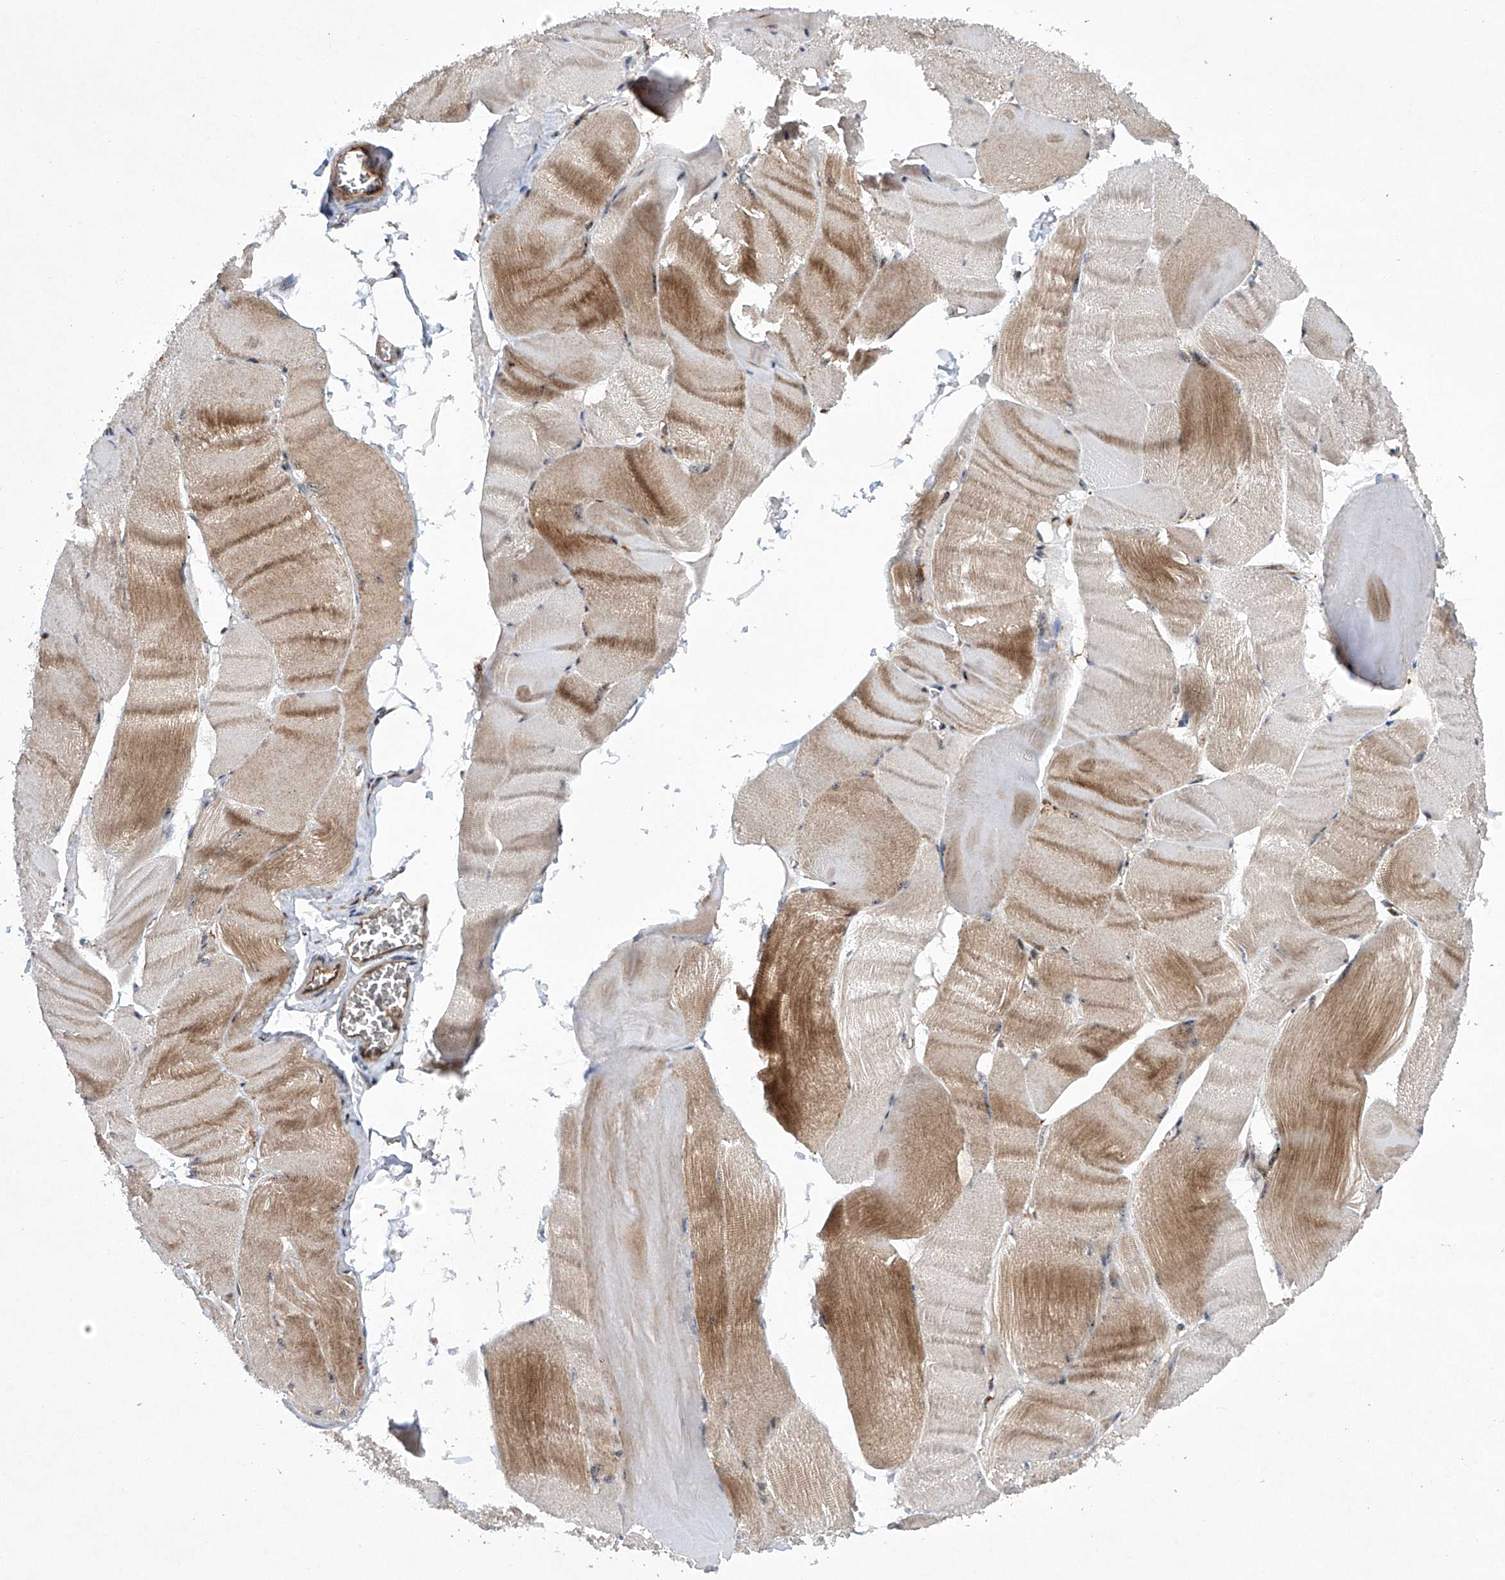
{"staining": {"intensity": "strong", "quantity": "<25%", "location": "cytoplasmic/membranous"}, "tissue": "skeletal muscle", "cell_type": "Myocytes", "image_type": "normal", "snomed": [{"axis": "morphology", "description": "Normal tissue, NOS"}, {"axis": "morphology", "description": "Basal cell carcinoma"}, {"axis": "topography", "description": "Skeletal muscle"}], "caption": "Immunohistochemical staining of unremarkable human skeletal muscle exhibits medium levels of strong cytoplasmic/membranous staining in about <25% of myocytes. (brown staining indicates protein expression, while blue staining denotes nuclei).", "gene": "CISH", "patient": {"sex": "female", "age": 64}}